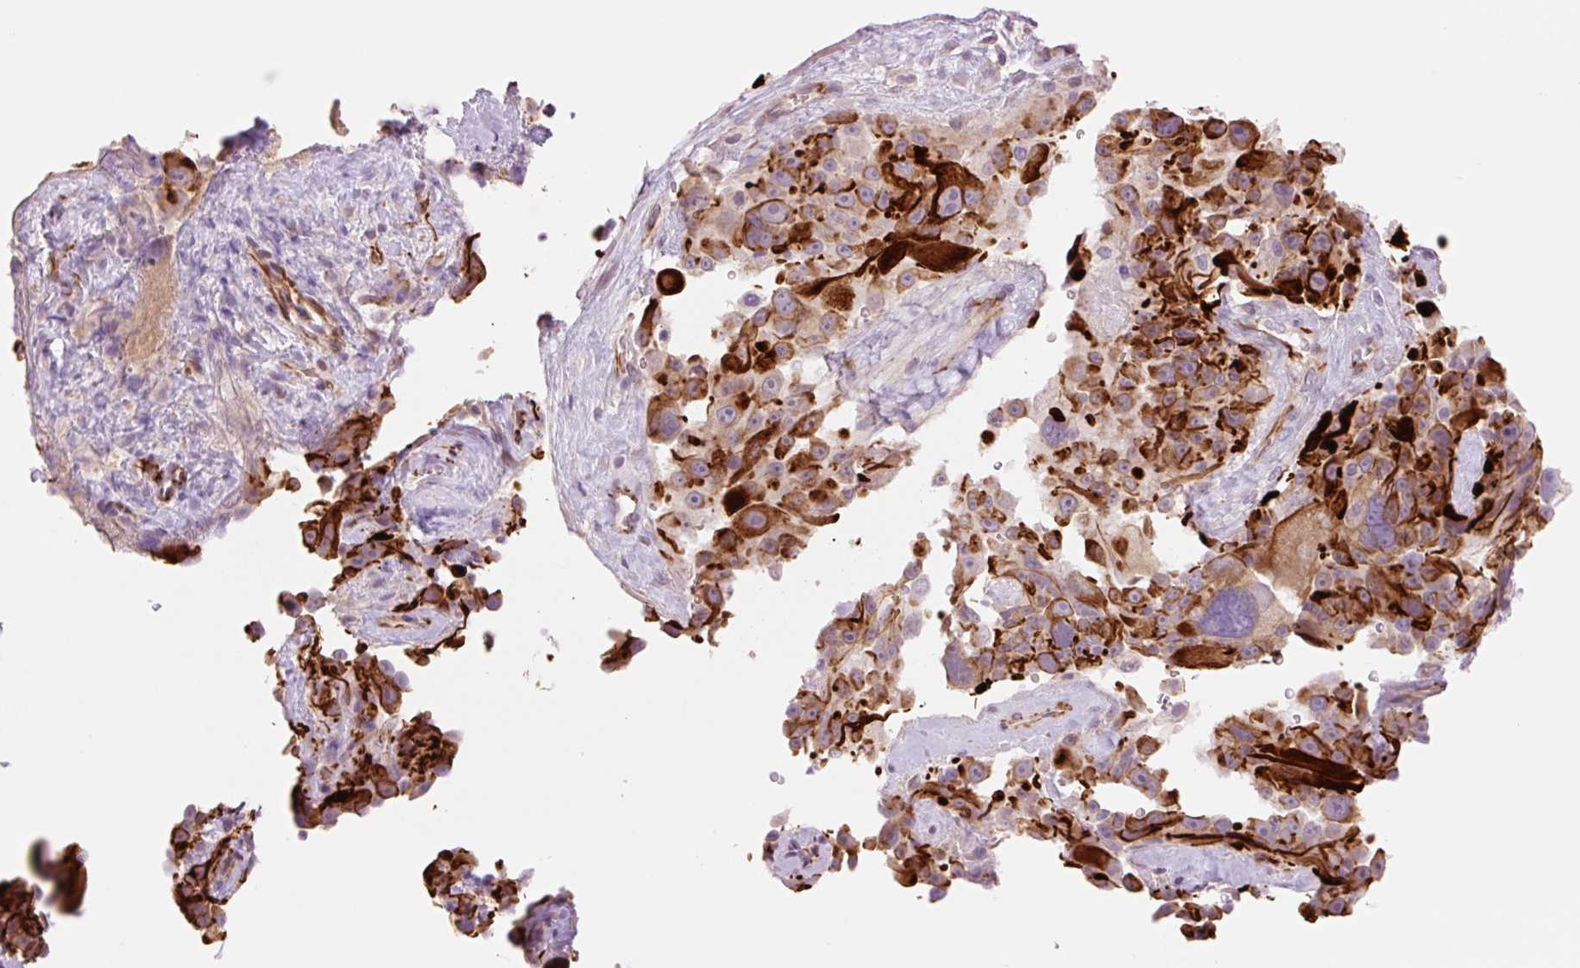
{"staining": {"intensity": "strong", "quantity": ">75%", "location": "cytoplasmic/membranous"}, "tissue": "melanoma", "cell_type": "Tumor cells", "image_type": "cancer", "snomed": [{"axis": "morphology", "description": "Malignant melanoma, Metastatic site"}, {"axis": "topography", "description": "Lymph node"}], "caption": "A high-resolution image shows immunohistochemistry (IHC) staining of melanoma, which demonstrates strong cytoplasmic/membranous positivity in approximately >75% of tumor cells.", "gene": "ZFYVE21", "patient": {"sex": "male", "age": 62}}